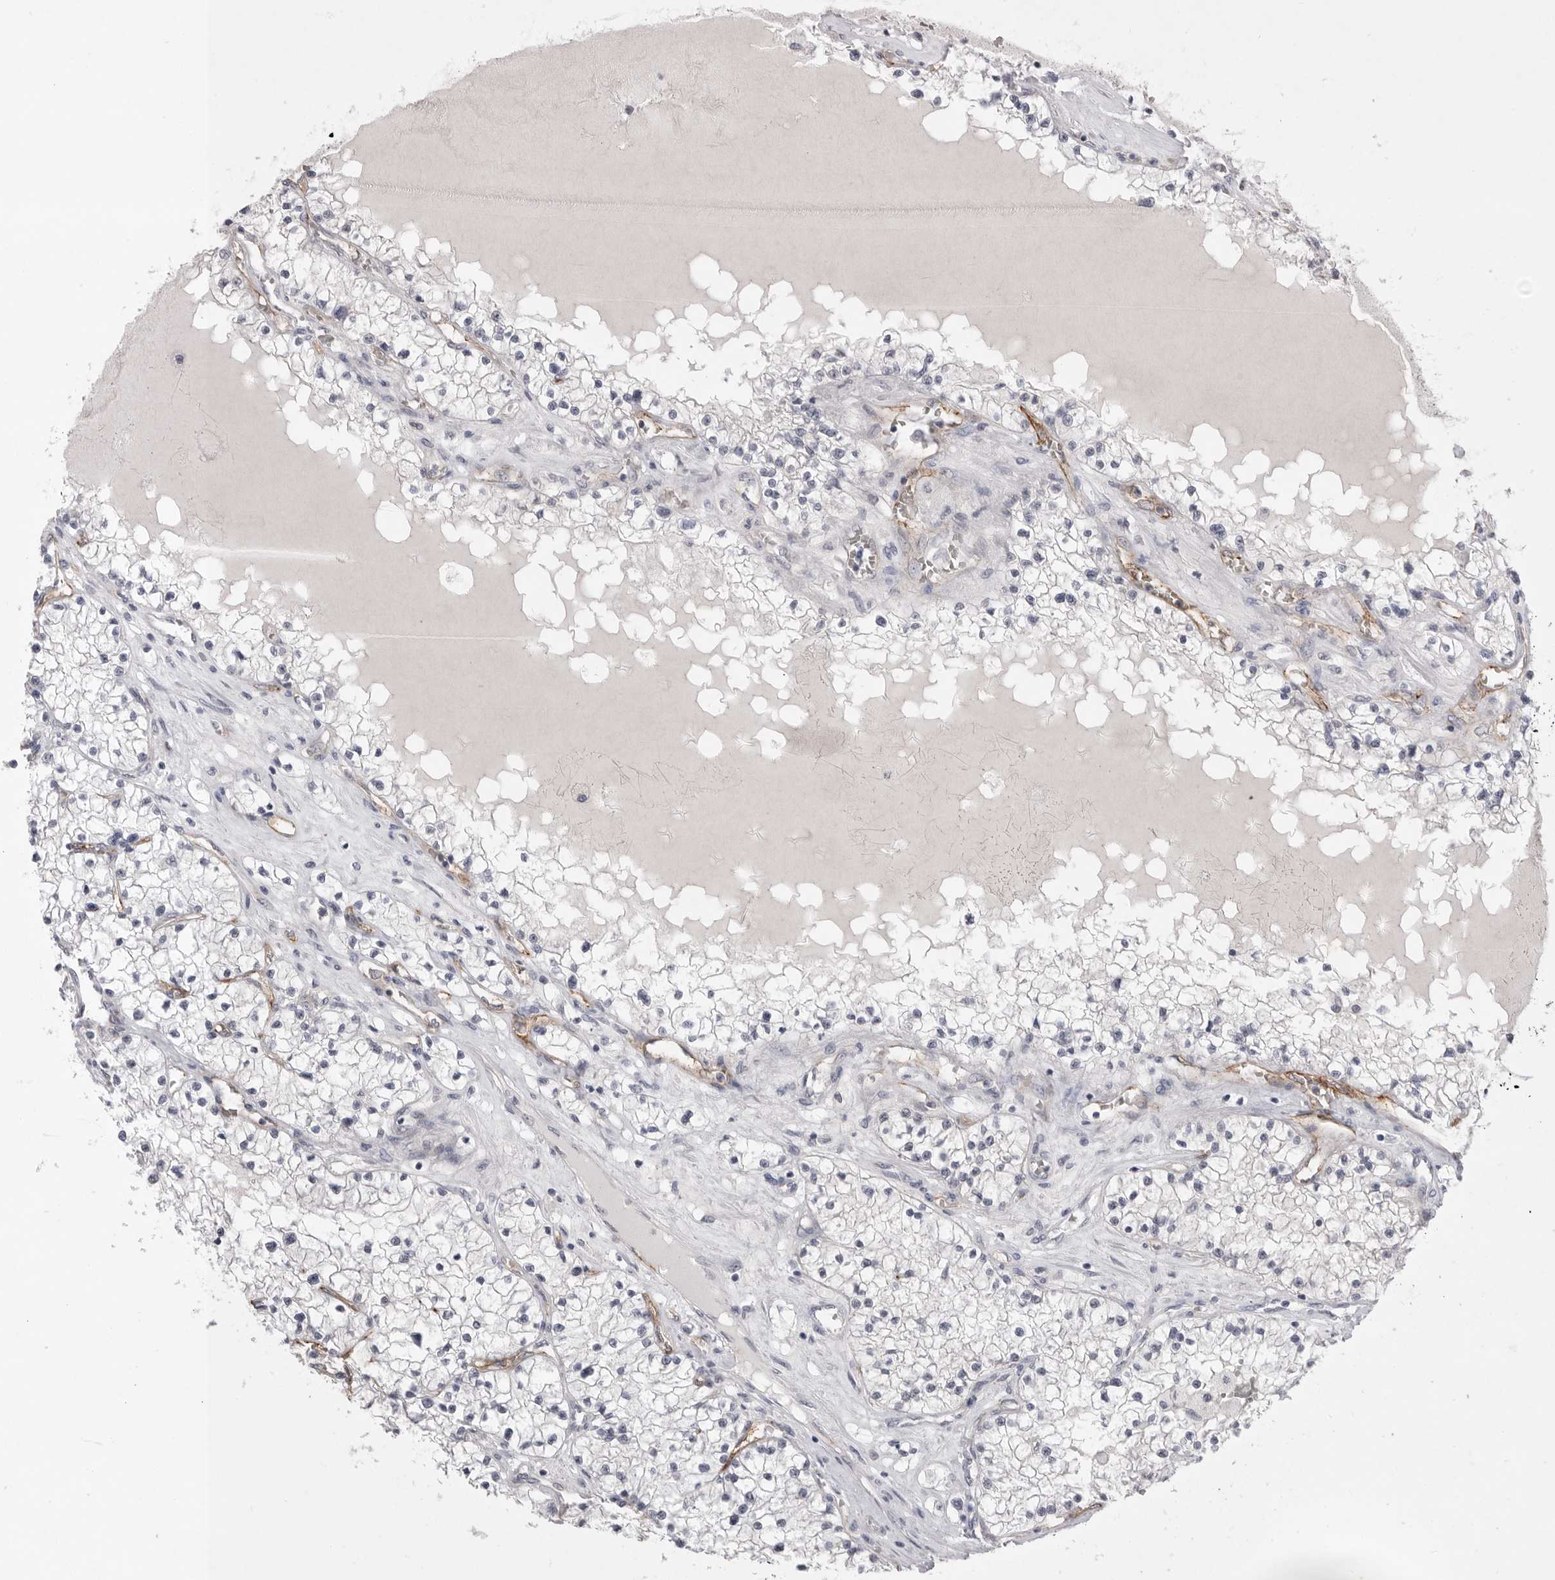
{"staining": {"intensity": "negative", "quantity": "none", "location": "none"}, "tissue": "renal cancer", "cell_type": "Tumor cells", "image_type": "cancer", "snomed": [{"axis": "morphology", "description": "Normal tissue, NOS"}, {"axis": "morphology", "description": "Adenocarcinoma, NOS"}, {"axis": "topography", "description": "Kidney"}], "caption": "A micrograph of human renal adenocarcinoma is negative for staining in tumor cells. (DAB (3,3'-diaminobenzidine) immunohistochemistry with hematoxylin counter stain).", "gene": "ZBTB7B", "patient": {"sex": "male", "age": 68}}